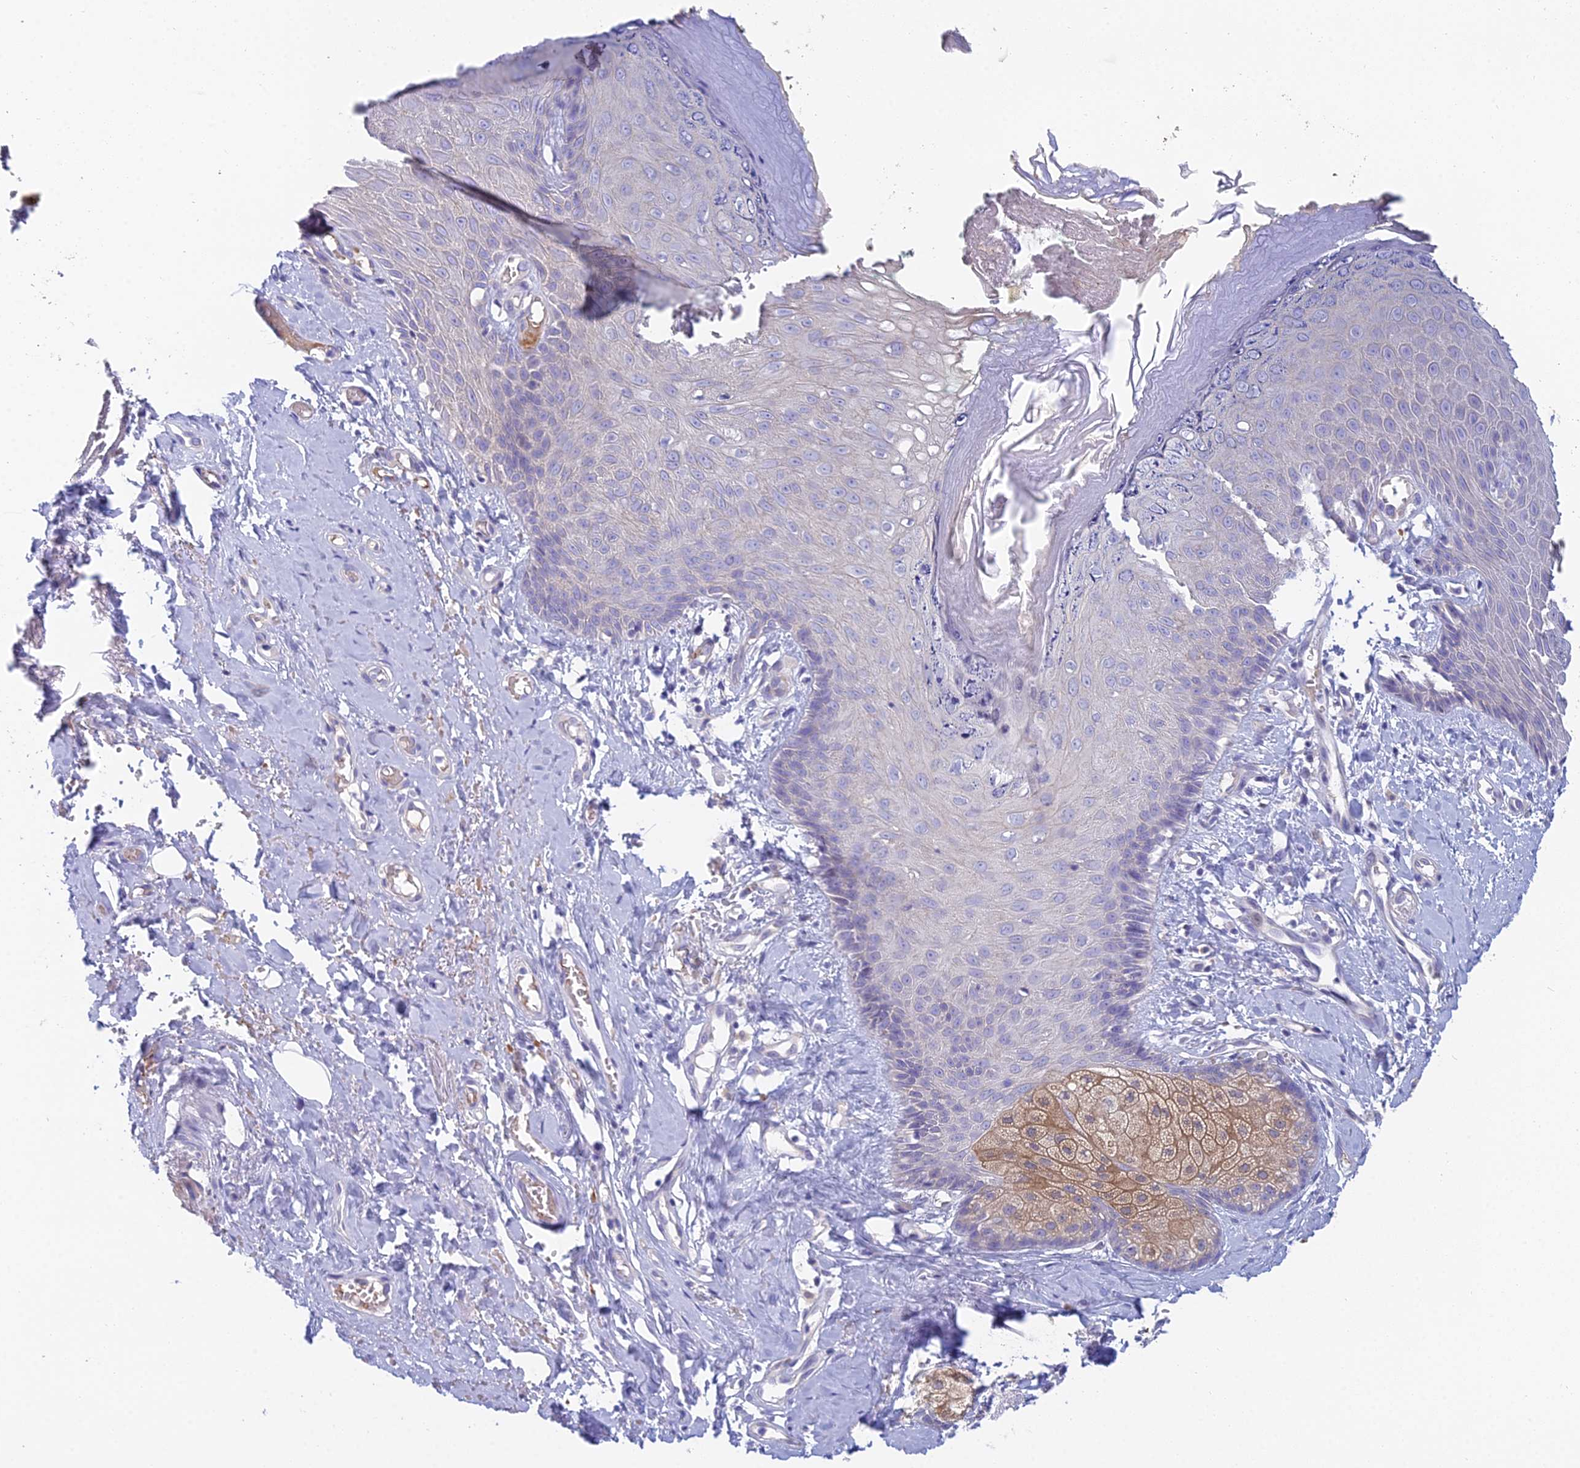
{"staining": {"intensity": "weak", "quantity": "<25%", "location": "cytoplasmic/membranous"}, "tissue": "skin", "cell_type": "Epidermal cells", "image_type": "normal", "snomed": [{"axis": "morphology", "description": "Normal tissue, NOS"}, {"axis": "topography", "description": "Anal"}], "caption": "Photomicrograph shows no significant protein expression in epidermal cells of normal skin.", "gene": "ZNF564", "patient": {"sex": "male", "age": 78}}